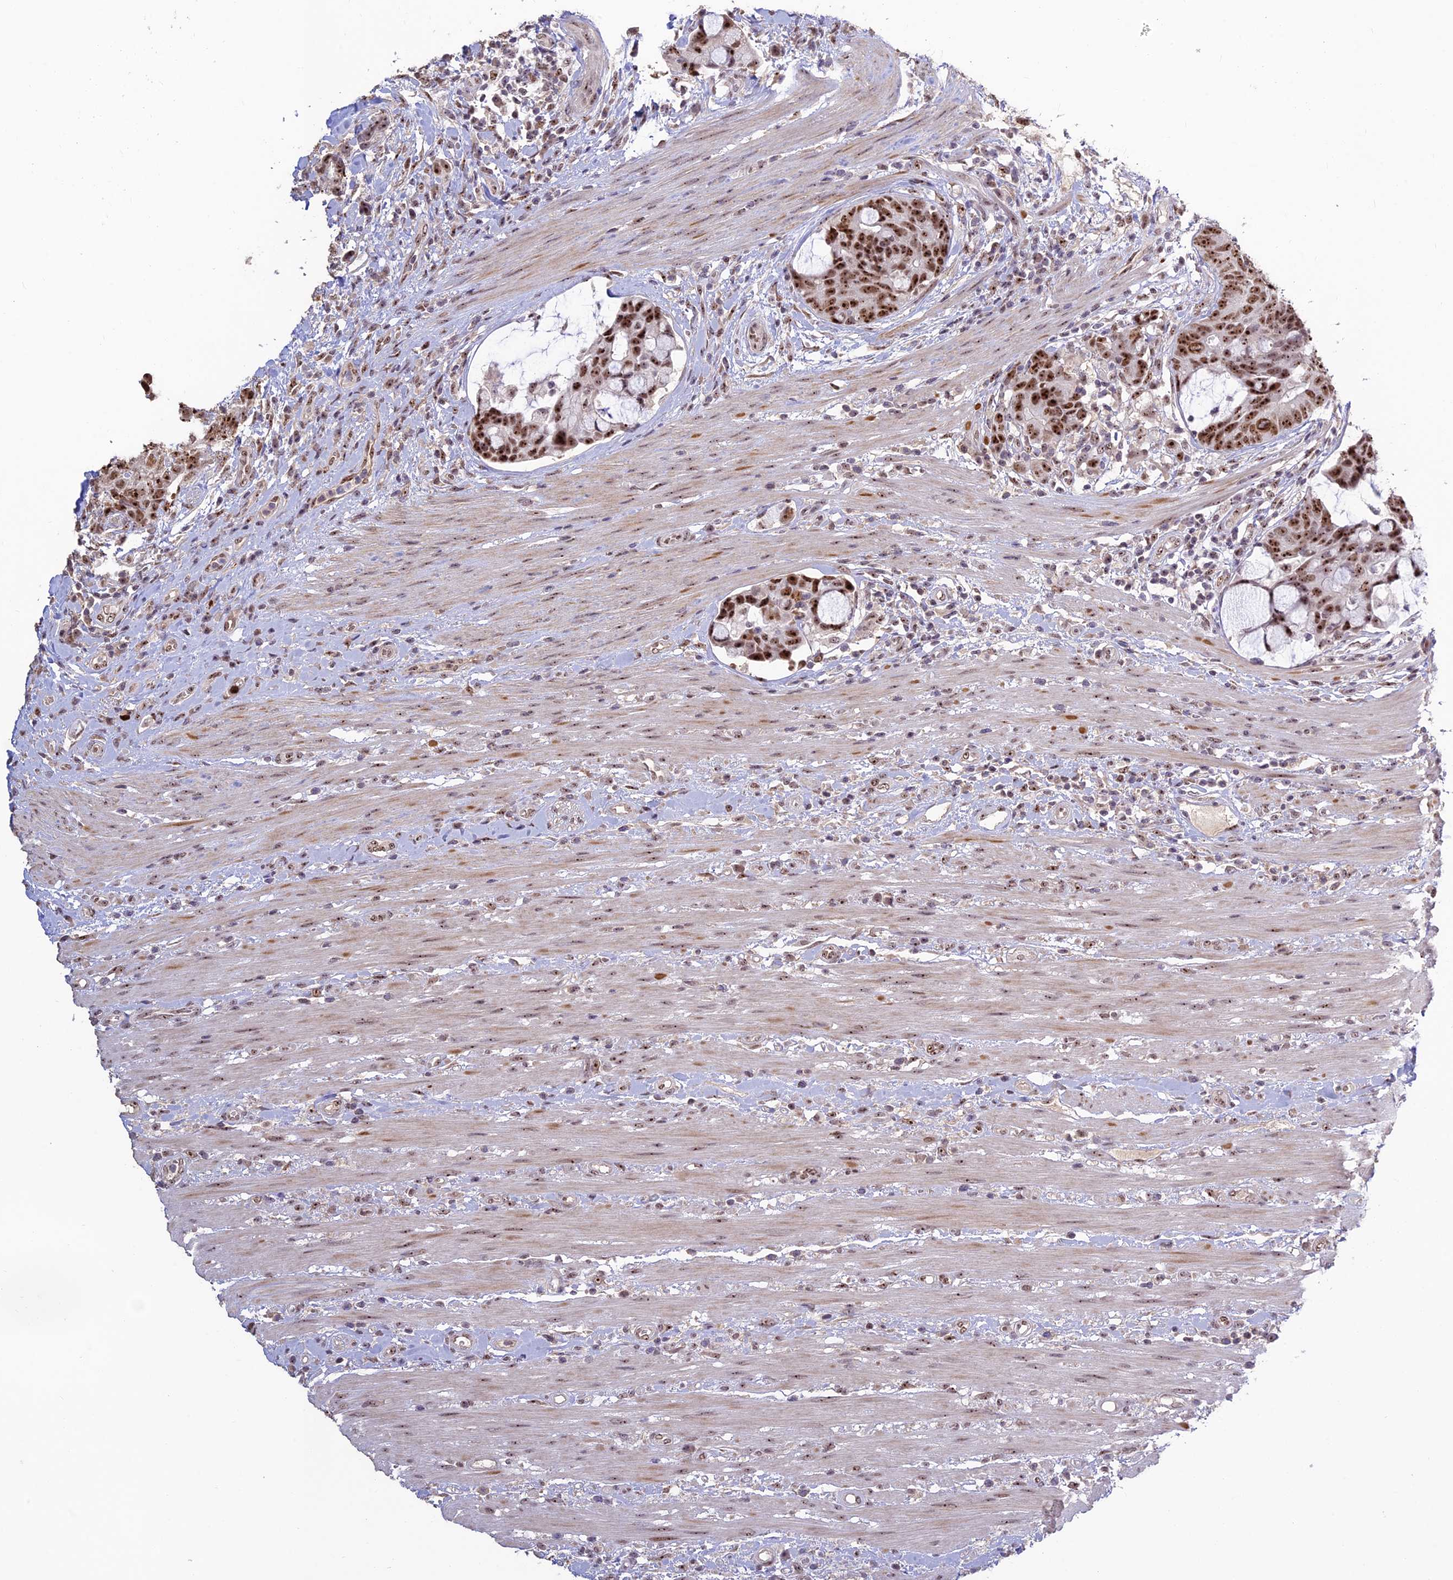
{"staining": {"intensity": "strong", "quantity": "25%-75%", "location": "nuclear"}, "tissue": "colorectal cancer", "cell_type": "Tumor cells", "image_type": "cancer", "snomed": [{"axis": "morphology", "description": "Adenocarcinoma, NOS"}, {"axis": "topography", "description": "Colon"}], "caption": "About 25%-75% of tumor cells in human adenocarcinoma (colorectal) demonstrate strong nuclear protein expression as visualized by brown immunohistochemical staining.", "gene": "POLR1G", "patient": {"sex": "female", "age": 82}}